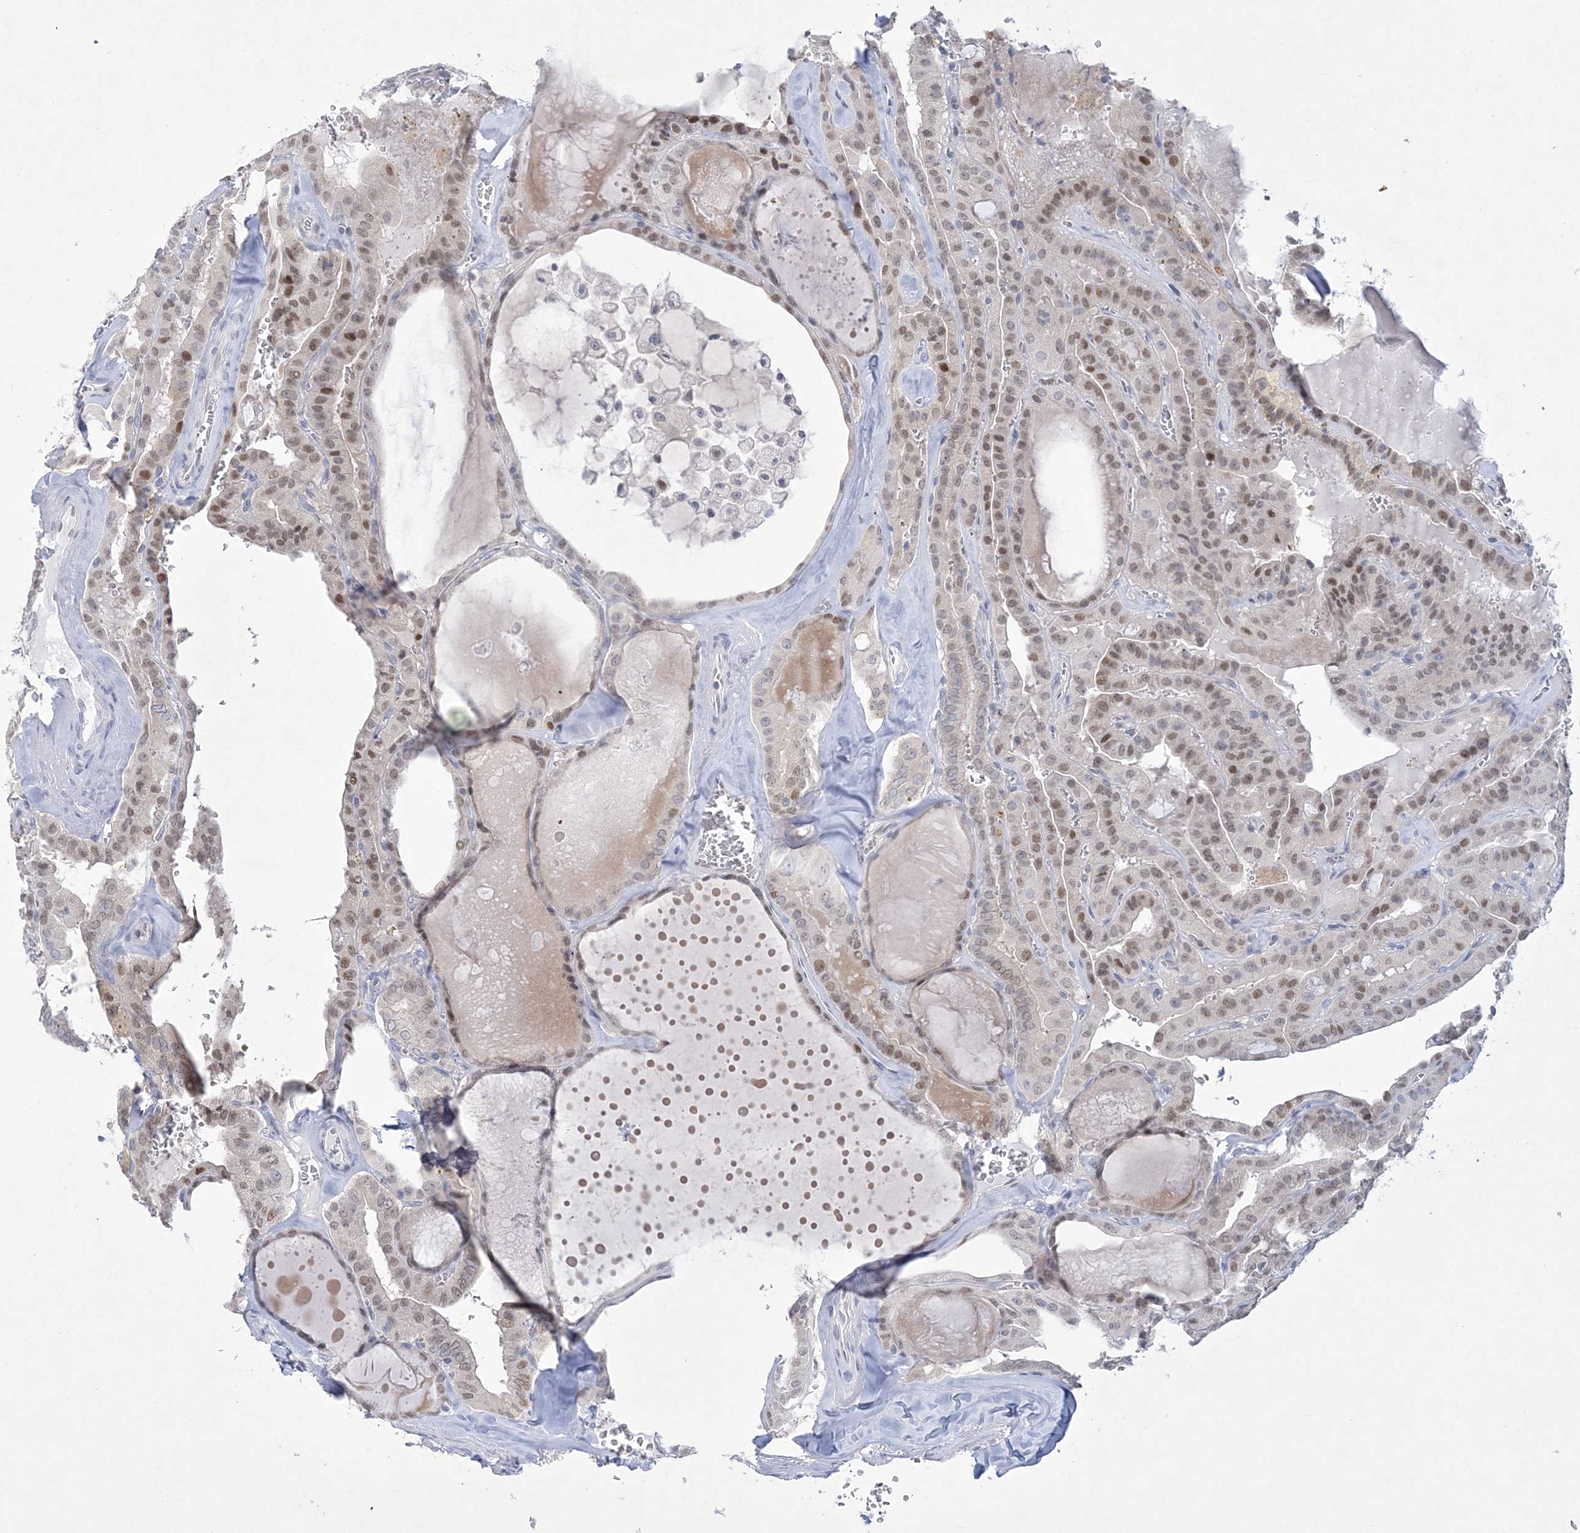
{"staining": {"intensity": "moderate", "quantity": "25%-75%", "location": "nuclear"}, "tissue": "thyroid cancer", "cell_type": "Tumor cells", "image_type": "cancer", "snomed": [{"axis": "morphology", "description": "Papillary adenocarcinoma, NOS"}, {"axis": "topography", "description": "Thyroid gland"}], "caption": "Human thyroid cancer (papillary adenocarcinoma) stained with a brown dye shows moderate nuclear positive expression in approximately 25%-75% of tumor cells.", "gene": "WDR27", "patient": {"sex": "male", "age": 52}}